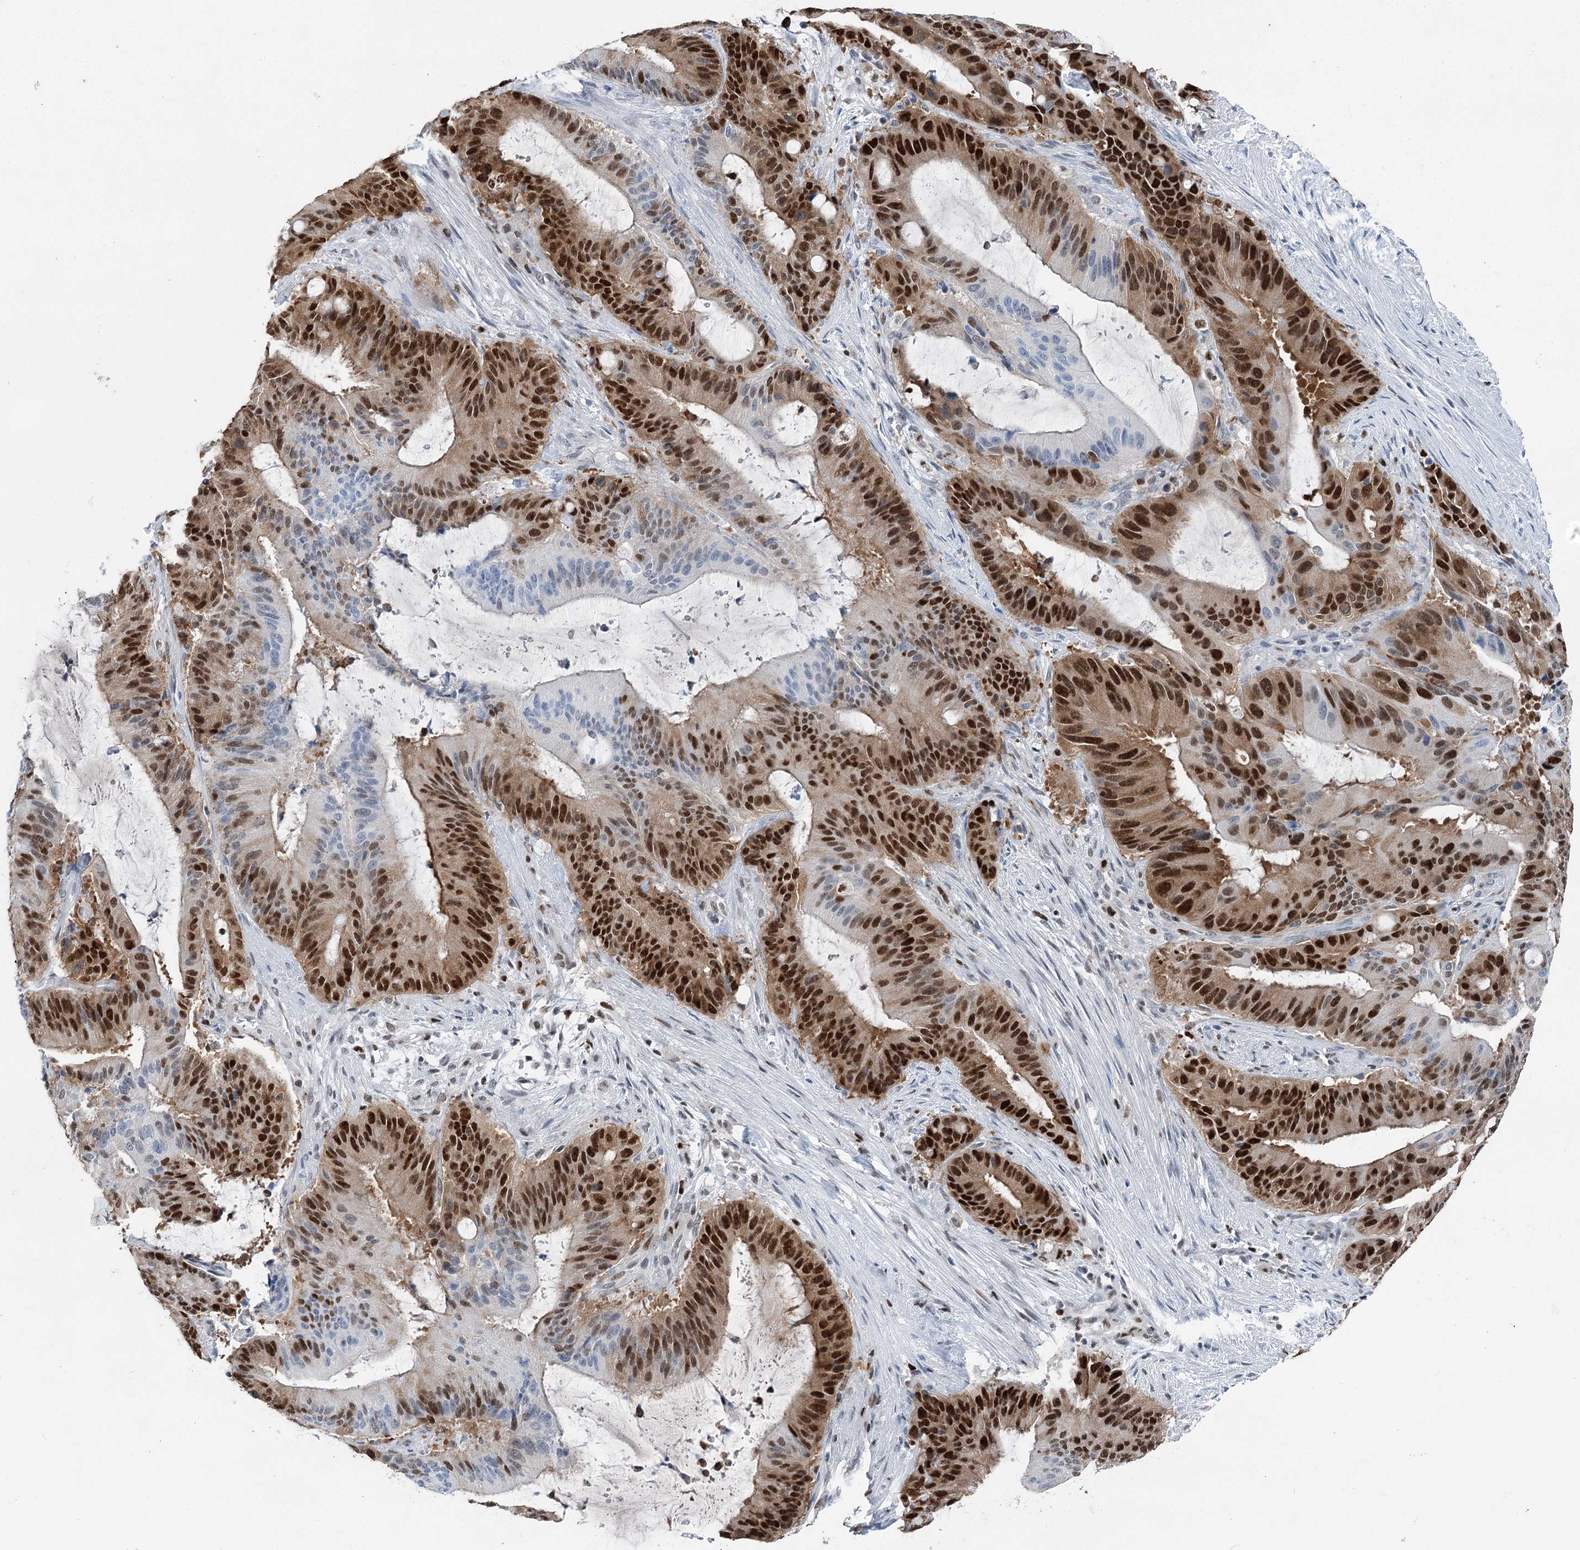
{"staining": {"intensity": "strong", "quantity": "25%-75%", "location": "cytoplasmic/membranous,nuclear"}, "tissue": "liver cancer", "cell_type": "Tumor cells", "image_type": "cancer", "snomed": [{"axis": "morphology", "description": "Normal tissue, NOS"}, {"axis": "morphology", "description": "Cholangiocarcinoma"}, {"axis": "topography", "description": "Liver"}, {"axis": "topography", "description": "Peripheral nerve tissue"}], "caption": "Strong cytoplasmic/membranous and nuclear staining for a protein is present in approximately 25%-75% of tumor cells of cholangiocarcinoma (liver) using immunohistochemistry (IHC).", "gene": "HAT1", "patient": {"sex": "female", "age": 73}}